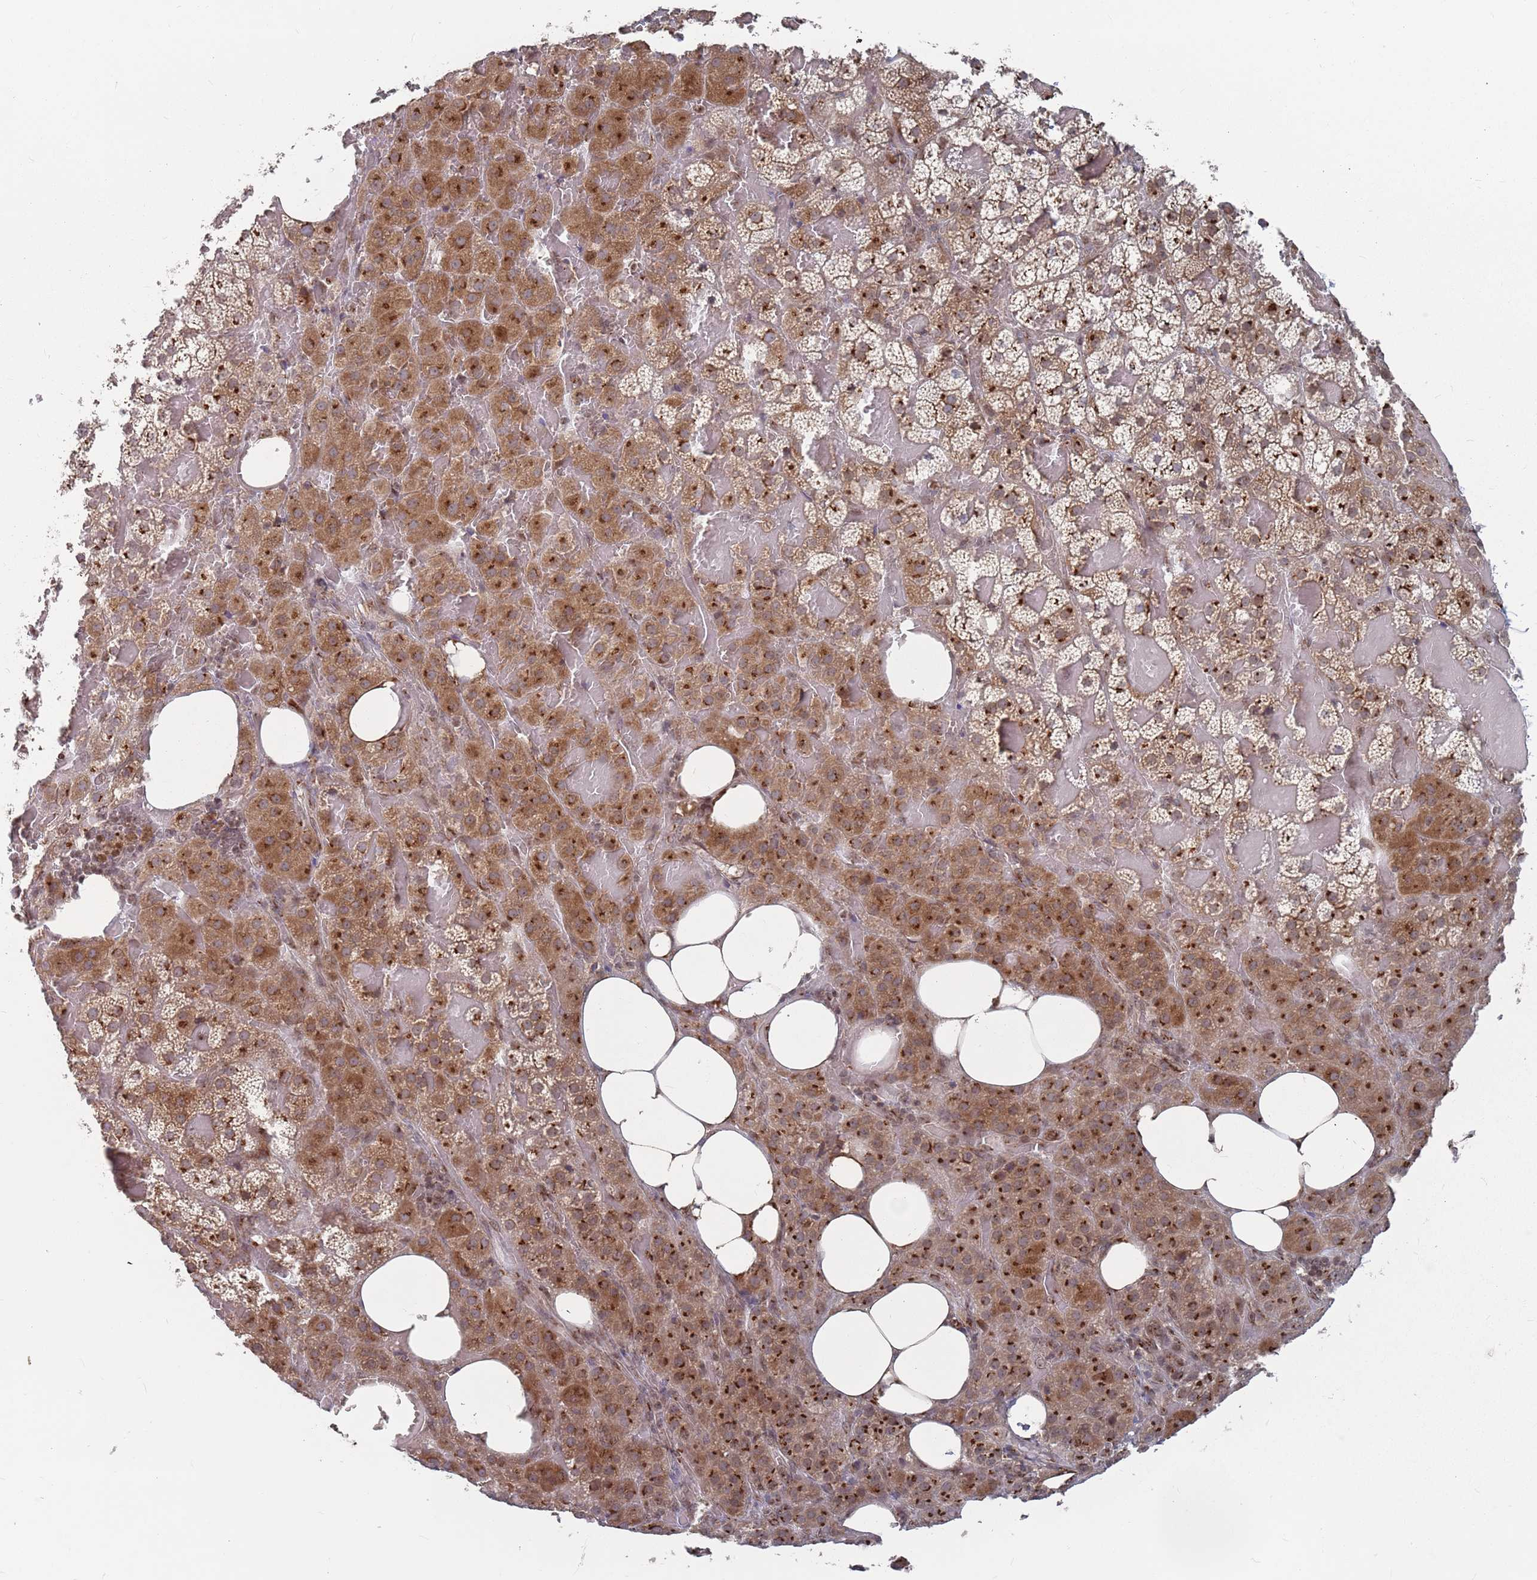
{"staining": {"intensity": "strong", "quantity": ">75%", "location": "cytoplasmic/membranous"}, "tissue": "adrenal gland", "cell_type": "Glandular cells", "image_type": "normal", "snomed": [{"axis": "morphology", "description": "Normal tissue, NOS"}, {"axis": "topography", "description": "Adrenal gland"}], "caption": "IHC micrograph of benign adrenal gland: adrenal gland stained using IHC exhibits high levels of strong protein expression localized specifically in the cytoplasmic/membranous of glandular cells, appearing as a cytoplasmic/membranous brown color.", "gene": "FMO4", "patient": {"sex": "female", "age": 59}}